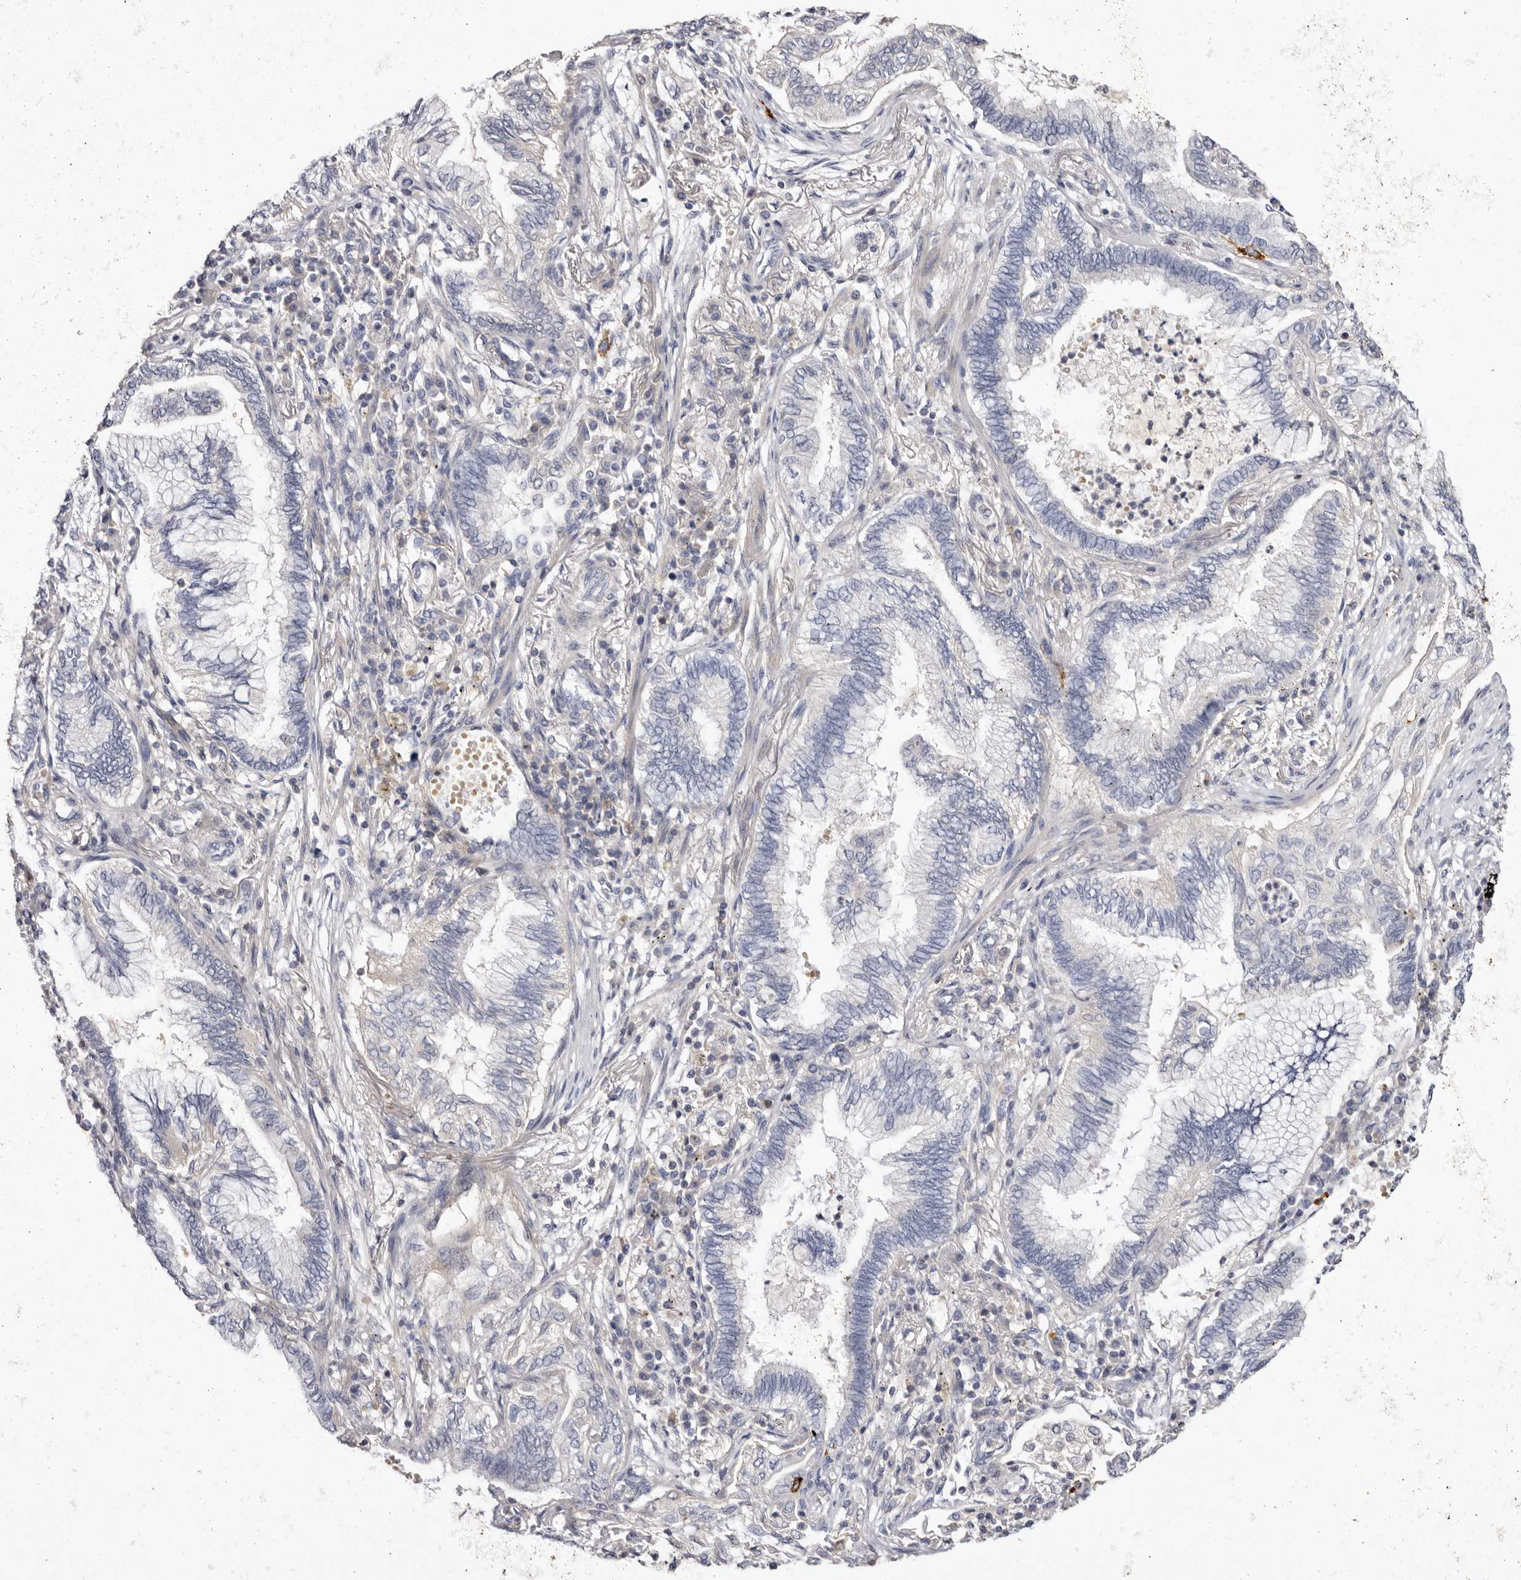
{"staining": {"intensity": "negative", "quantity": "none", "location": "none"}, "tissue": "bronchus", "cell_type": "Respiratory epithelial cells", "image_type": "normal", "snomed": [{"axis": "morphology", "description": "Normal tissue, NOS"}, {"axis": "morphology", "description": "Adenocarcinoma, NOS"}, {"axis": "topography", "description": "Bronchus"}, {"axis": "topography", "description": "Lung"}], "caption": "High power microscopy micrograph of an immunohistochemistry (IHC) image of benign bronchus, revealing no significant positivity in respiratory epithelial cells. The staining was performed using DAB to visualize the protein expression in brown, while the nuclei were stained in blue with hematoxylin (Magnification: 20x).", "gene": "S1PR5", "patient": {"sex": "female", "age": 70}}